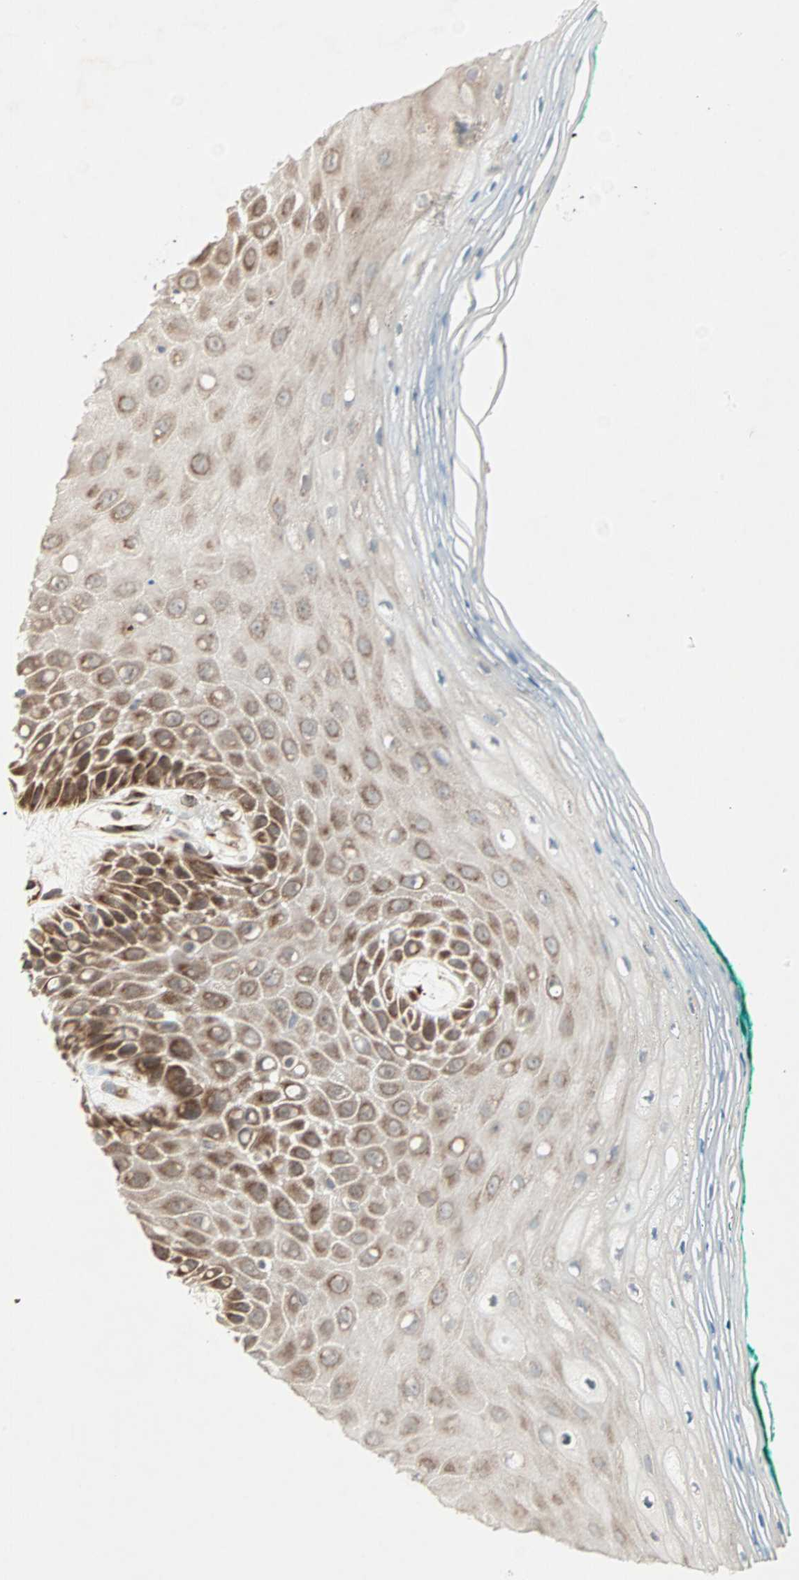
{"staining": {"intensity": "moderate", "quantity": ">75%", "location": "cytoplasmic/membranous"}, "tissue": "oral mucosa", "cell_type": "Squamous epithelial cells", "image_type": "normal", "snomed": [{"axis": "morphology", "description": "Normal tissue, NOS"}, {"axis": "morphology", "description": "Squamous cell carcinoma, NOS"}, {"axis": "topography", "description": "Skeletal muscle"}, {"axis": "topography", "description": "Oral tissue"}, {"axis": "topography", "description": "Head-Neck"}], "caption": "Immunohistochemical staining of benign oral mucosa displays moderate cytoplasmic/membranous protein positivity in approximately >75% of squamous epithelial cells.", "gene": "ZNF37A", "patient": {"sex": "female", "age": 84}}